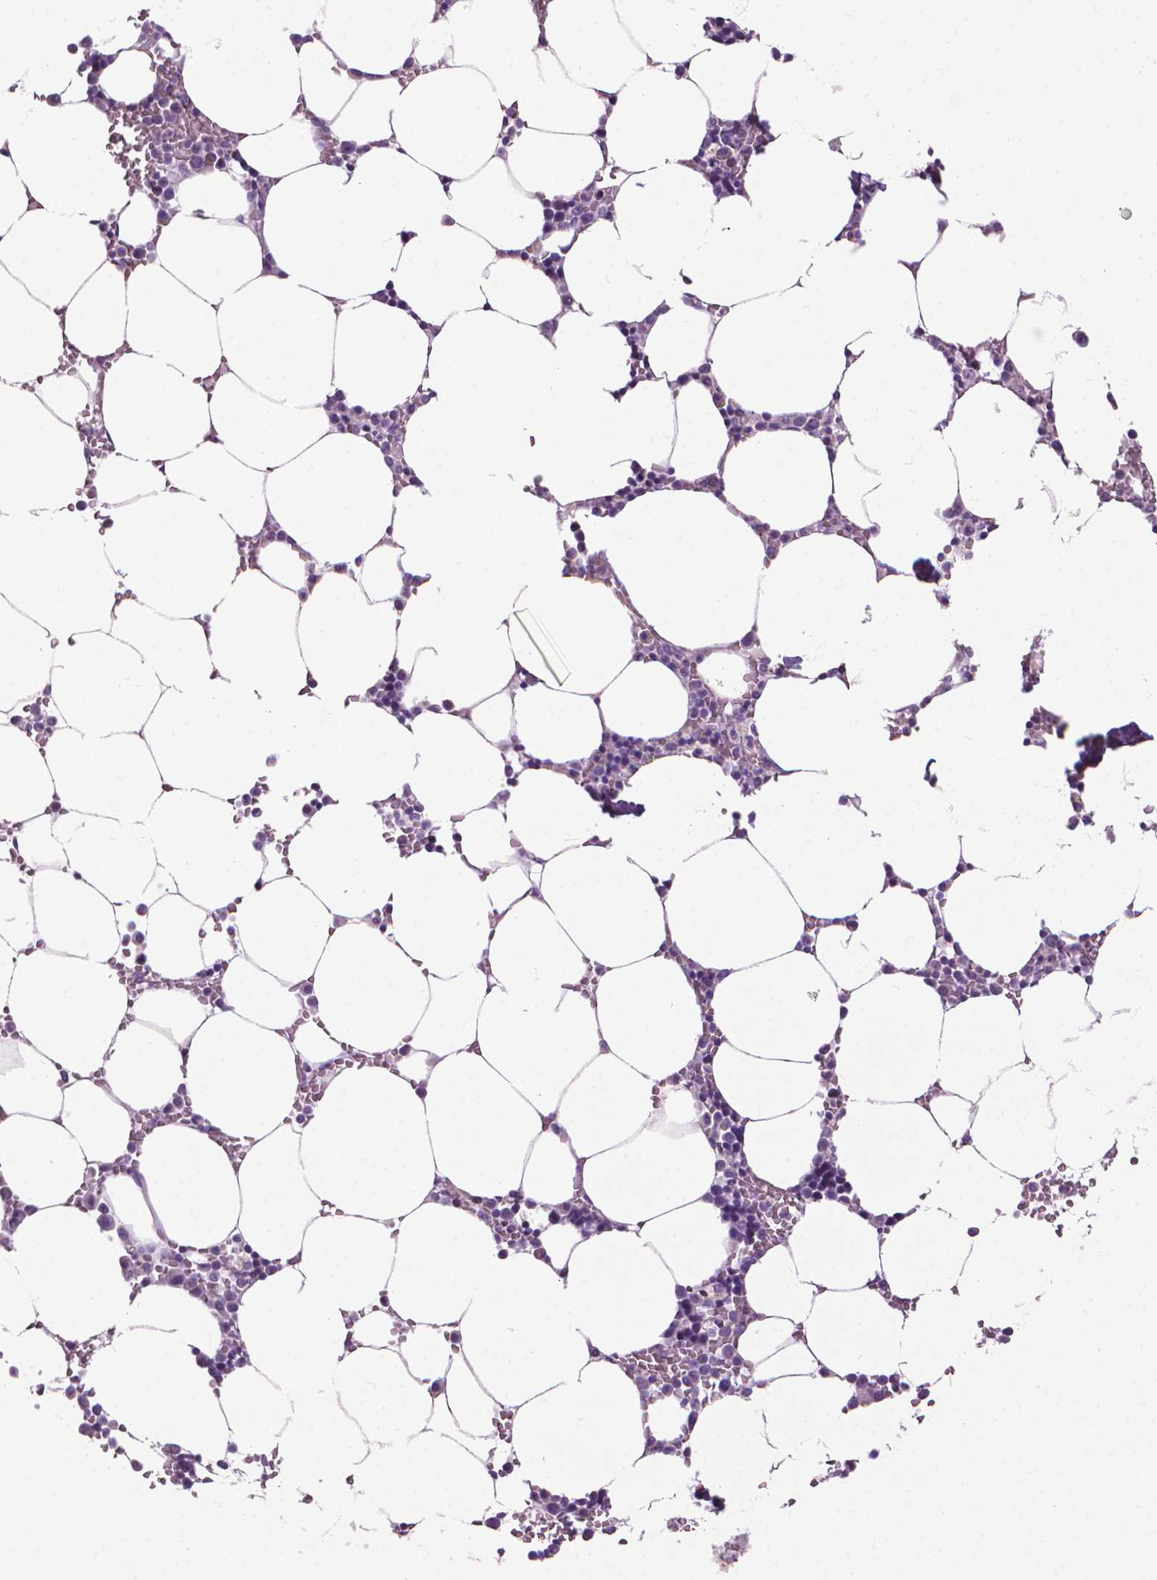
{"staining": {"intensity": "negative", "quantity": "none", "location": "none"}, "tissue": "bone marrow", "cell_type": "Hematopoietic cells", "image_type": "normal", "snomed": [{"axis": "morphology", "description": "Normal tissue, NOS"}, {"axis": "topography", "description": "Bone marrow"}], "caption": "Normal bone marrow was stained to show a protein in brown. There is no significant staining in hematopoietic cells. (DAB immunohistochemistry (IHC), high magnification).", "gene": "VDAC1", "patient": {"sex": "female", "age": 52}}